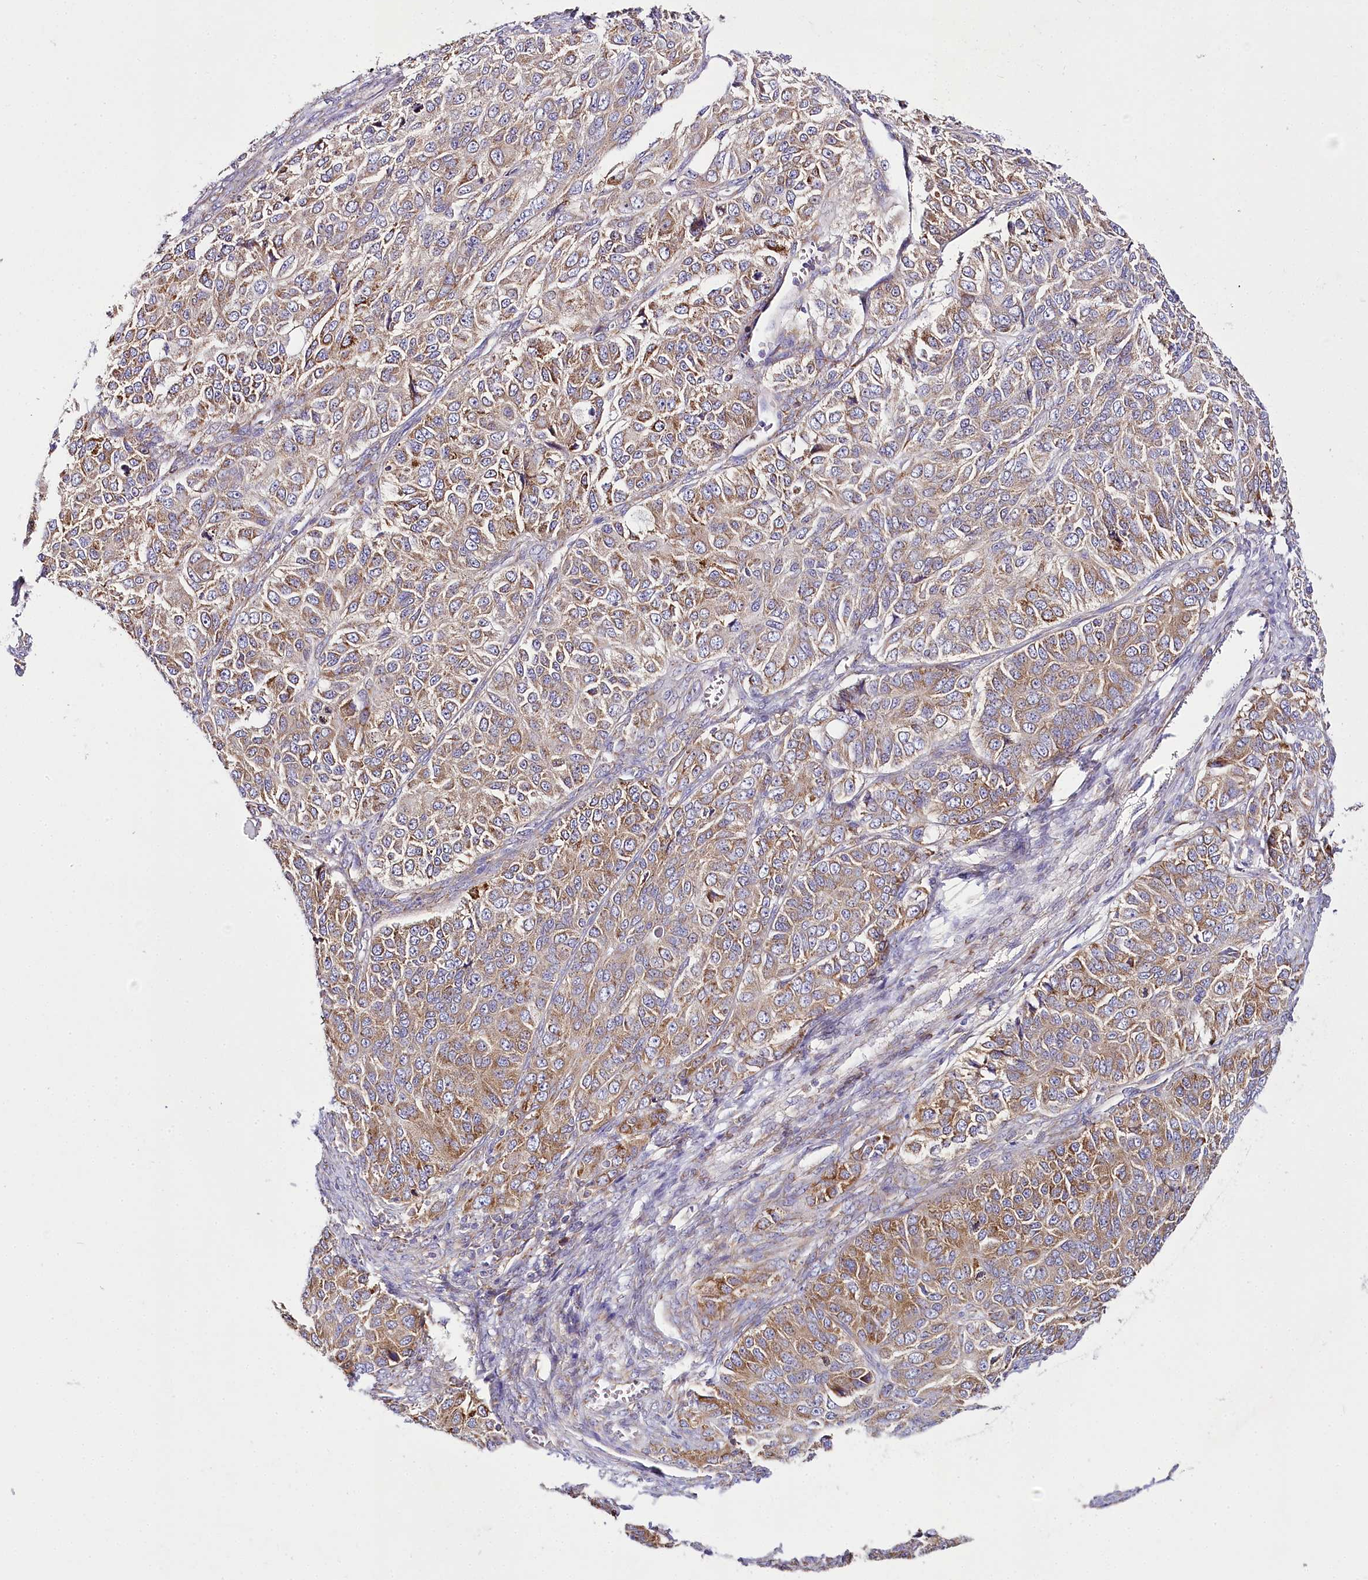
{"staining": {"intensity": "moderate", "quantity": ">75%", "location": "cytoplasmic/membranous"}, "tissue": "ovarian cancer", "cell_type": "Tumor cells", "image_type": "cancer", "snomed": [{"axis": "morphology", "description": "Carcinoma, endometroid"}, {"axis": "topography", "description": "Ovary"}], "caption": "Immunohistochemistry (IHC) micrograph of human endometroid carcinoma (ovarian) stained for a protein (brown), which demonstrates medium levels of moderate cytoplasmic/membranous expression in approximately >75% of tumor cells.", "gene": "THUMPD3", "patient": {"sex": "female", "age": 51}}